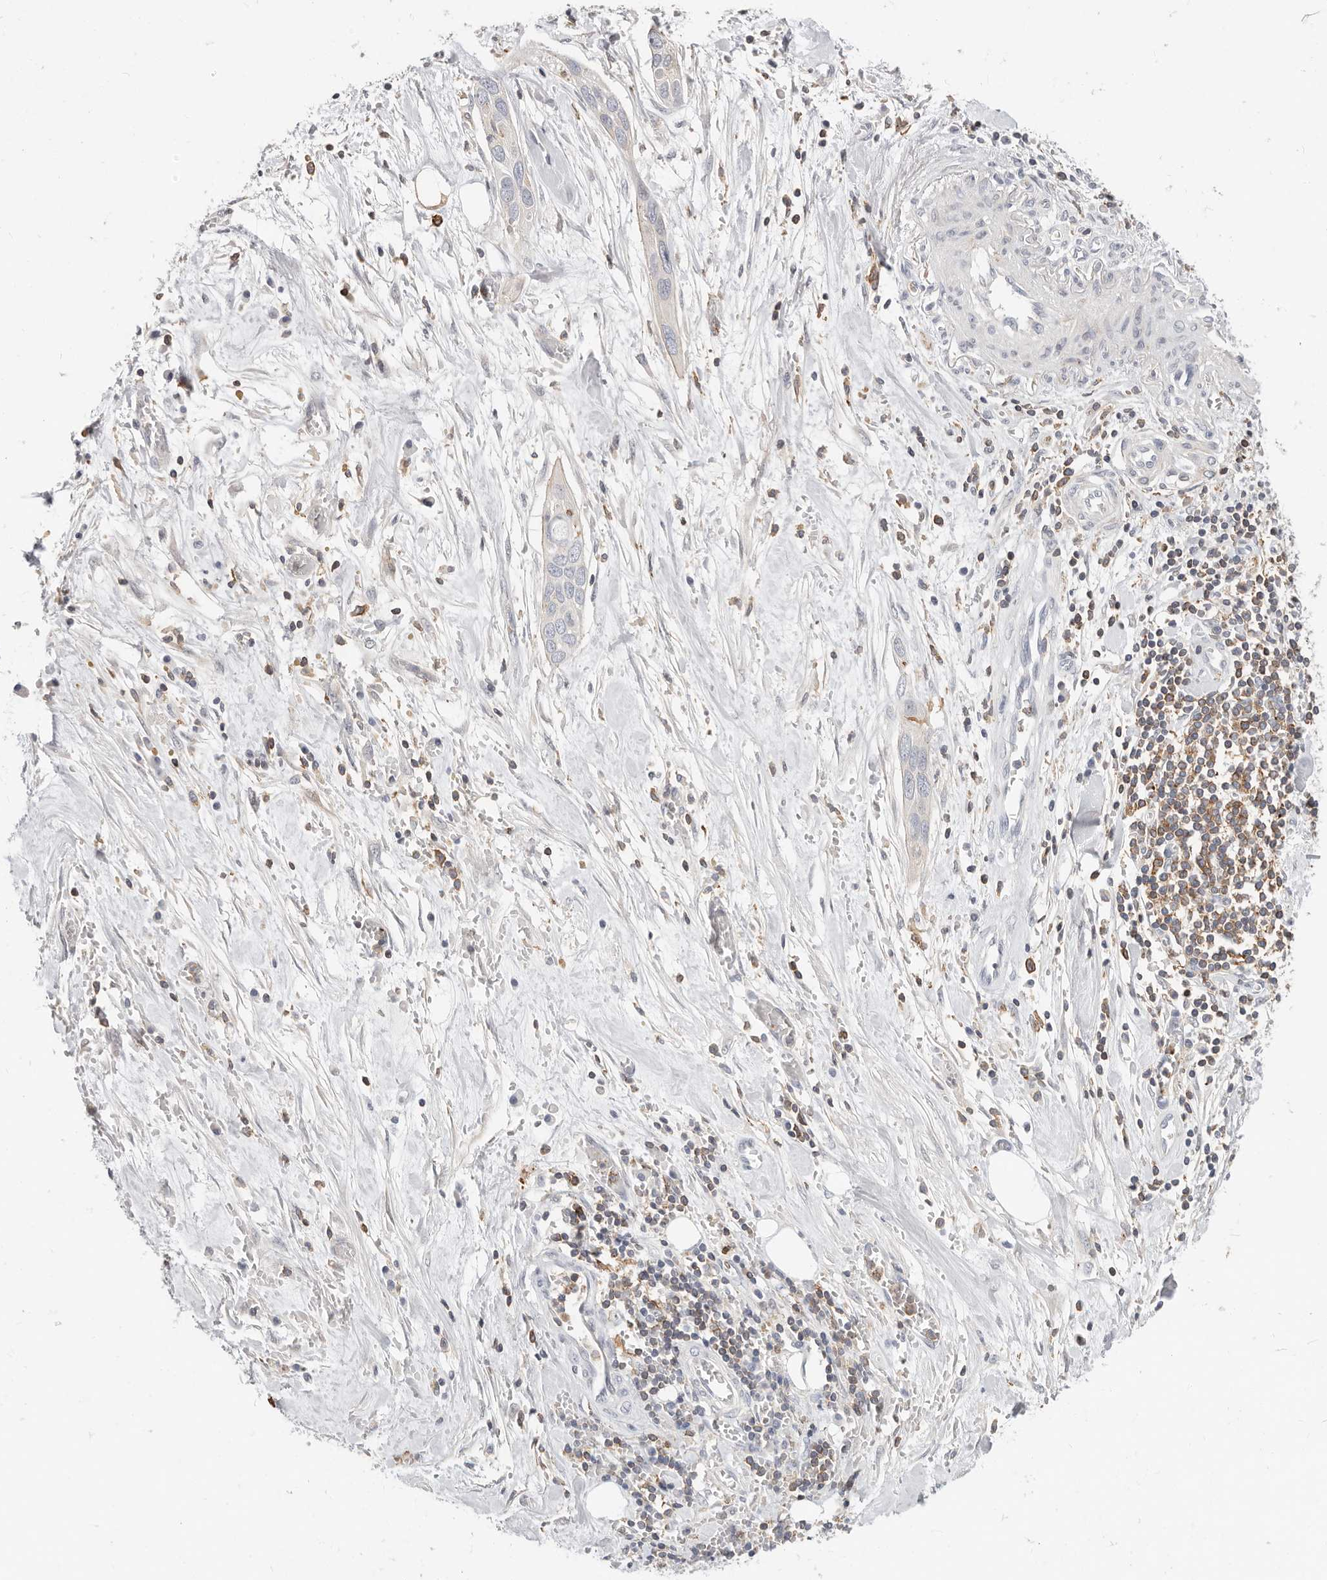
{"staining": {"intensity": "negative", "quantity": "none", "location": "none"}, "tissue": "pancreatic cancer", "cell_type": "Tumor cells", "image_type": "cancer", "snomed": [{"axis": "morphology", "description": "Adenocarcinoma, NOS"}, {"axis": "topography", "description": "Pancreas"}], "caption": "Image shows no protein positivity in tumor cells of pancreatic adenocarcinoma tissue. (DAB (3,3'-diaminobenzidine) immunohistochemistry, high magnification).", "gene": "TMEM63B", "patient": {"sex": "female", "age": 60}}